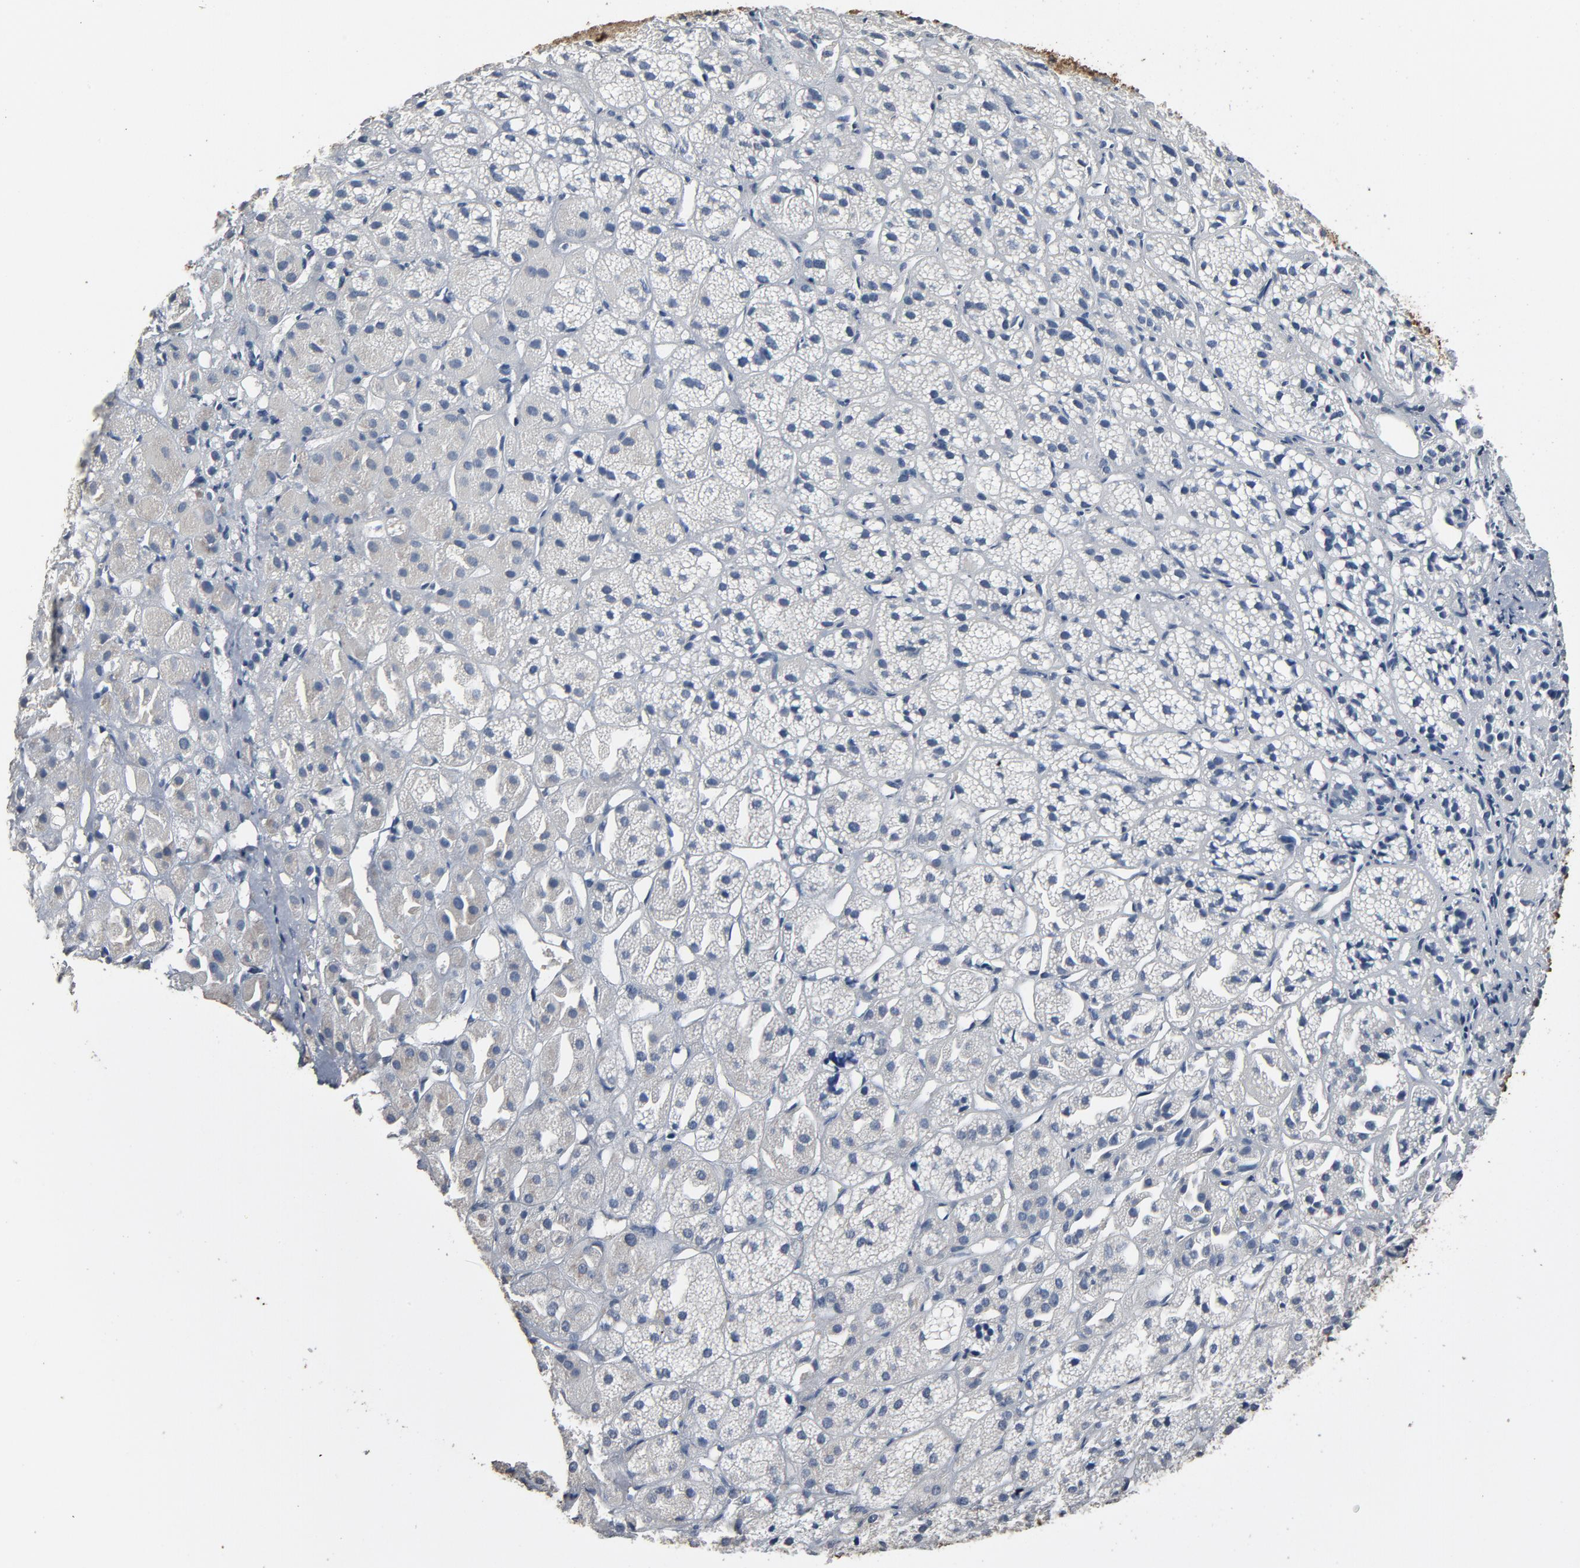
{"staining": {"intensity": "negative", "quantity": "none", "location": "none"}, "tissue": "adrenal gland", "cell_type": "Glandular cells", "image_type": "normal", "snomed": [{"axis": "morphology", "description": "Normal tissue, NOS"}, {"axis": "topography", "description": "Adrenal gland"}], "caption": "High power microscopy histopathology image of an immunohistochemistry histopathology image of normal adrenal gland, revealing no significant positivity in glandular cells.", "gene": "SOX6", "patient": {"sex": "female", "age": 71}}